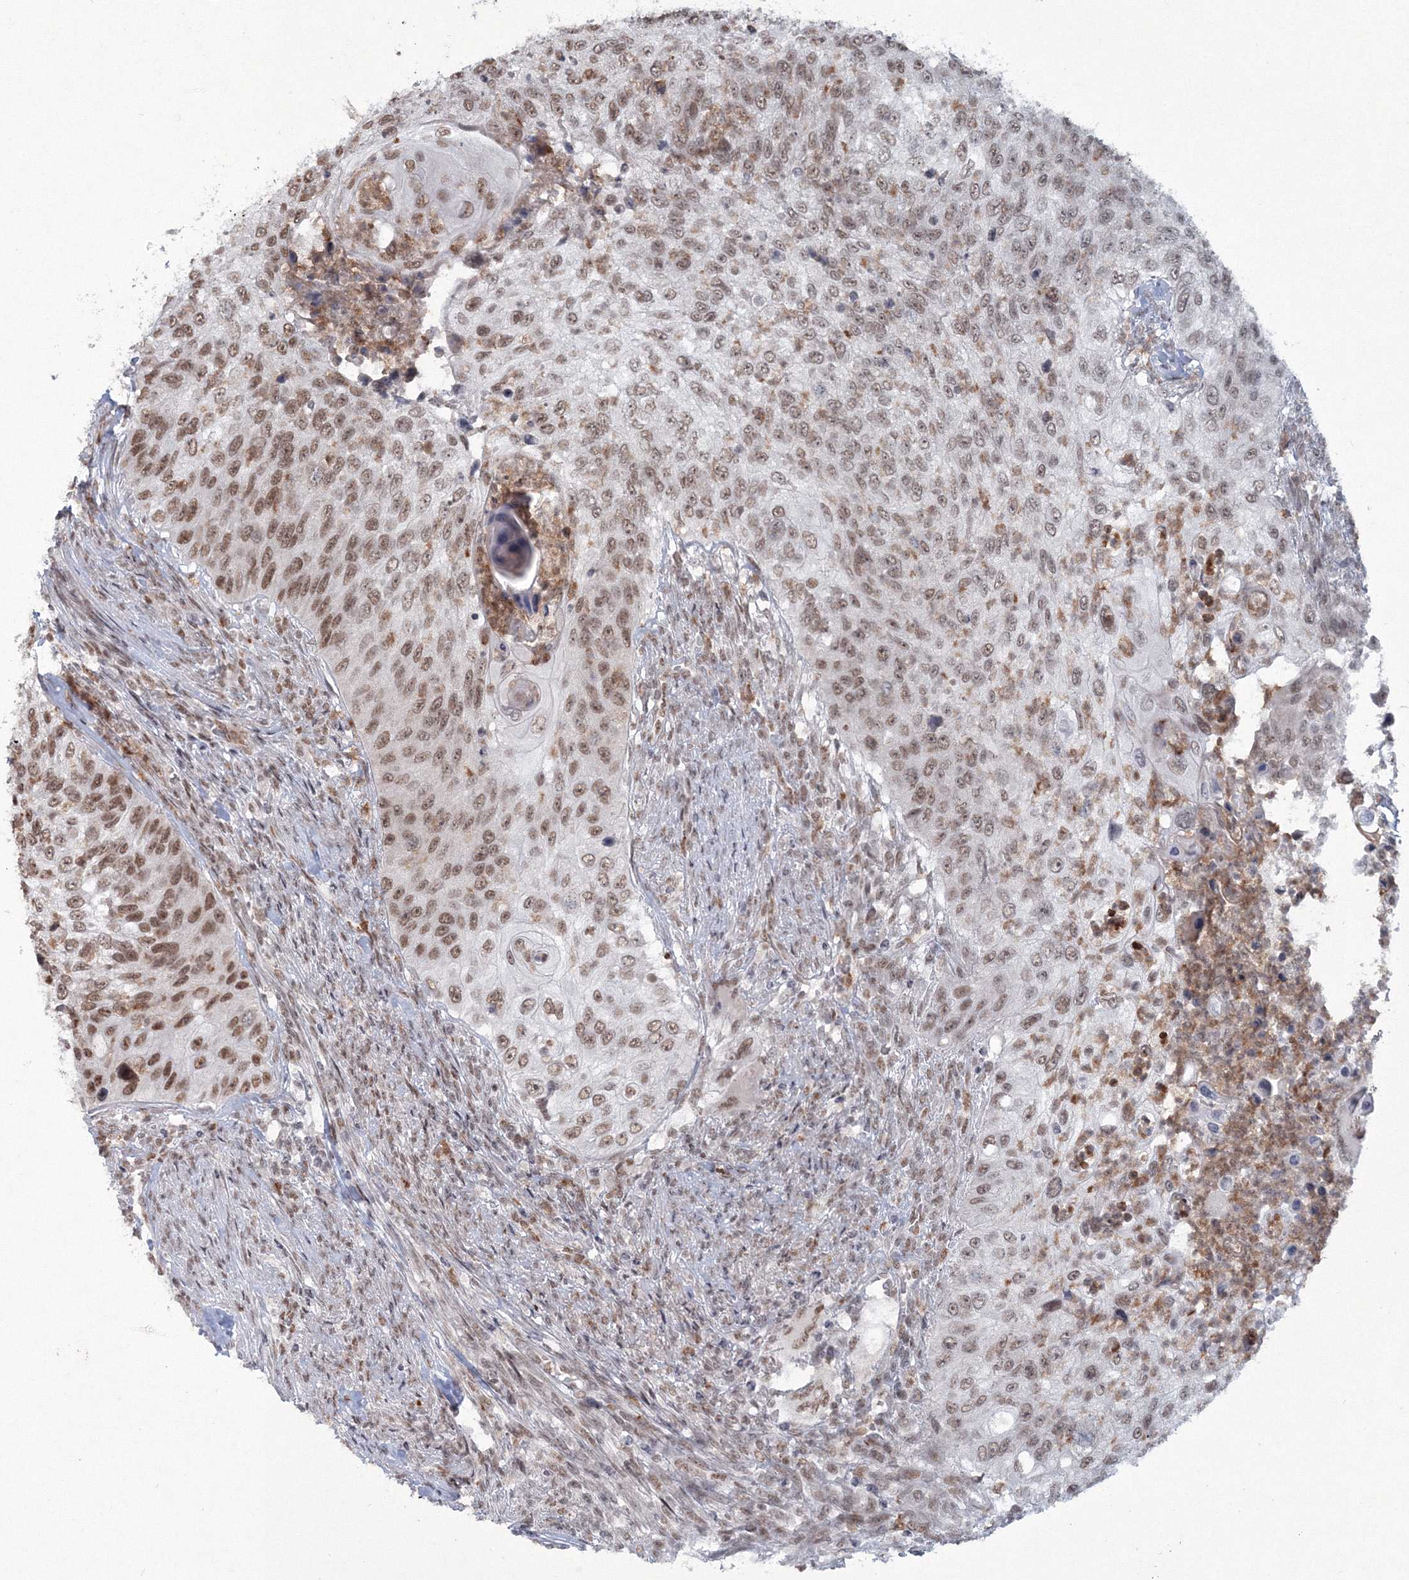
{"staining": {"intensity": "moderate", "quantity": ">75%", "location": "nuclear"}, "tissue": "urothelial cancer", "cell_type": "Tumor cells", "image_type": "cancer", "snomed": [{"axis": "morphology", "description": "Urothelial carcinoma, High grade"}, {"axis": "topography", "description": "Urinary bladder"}], "caption": "The histopathology image demonstrates staining of urothelial carcinoma (high-grade), revealing moderate nuclear protein staining (brown color) within tumor cells.", "gene": "C3orf33", "patient": {"sex": "female", "age": 60}}